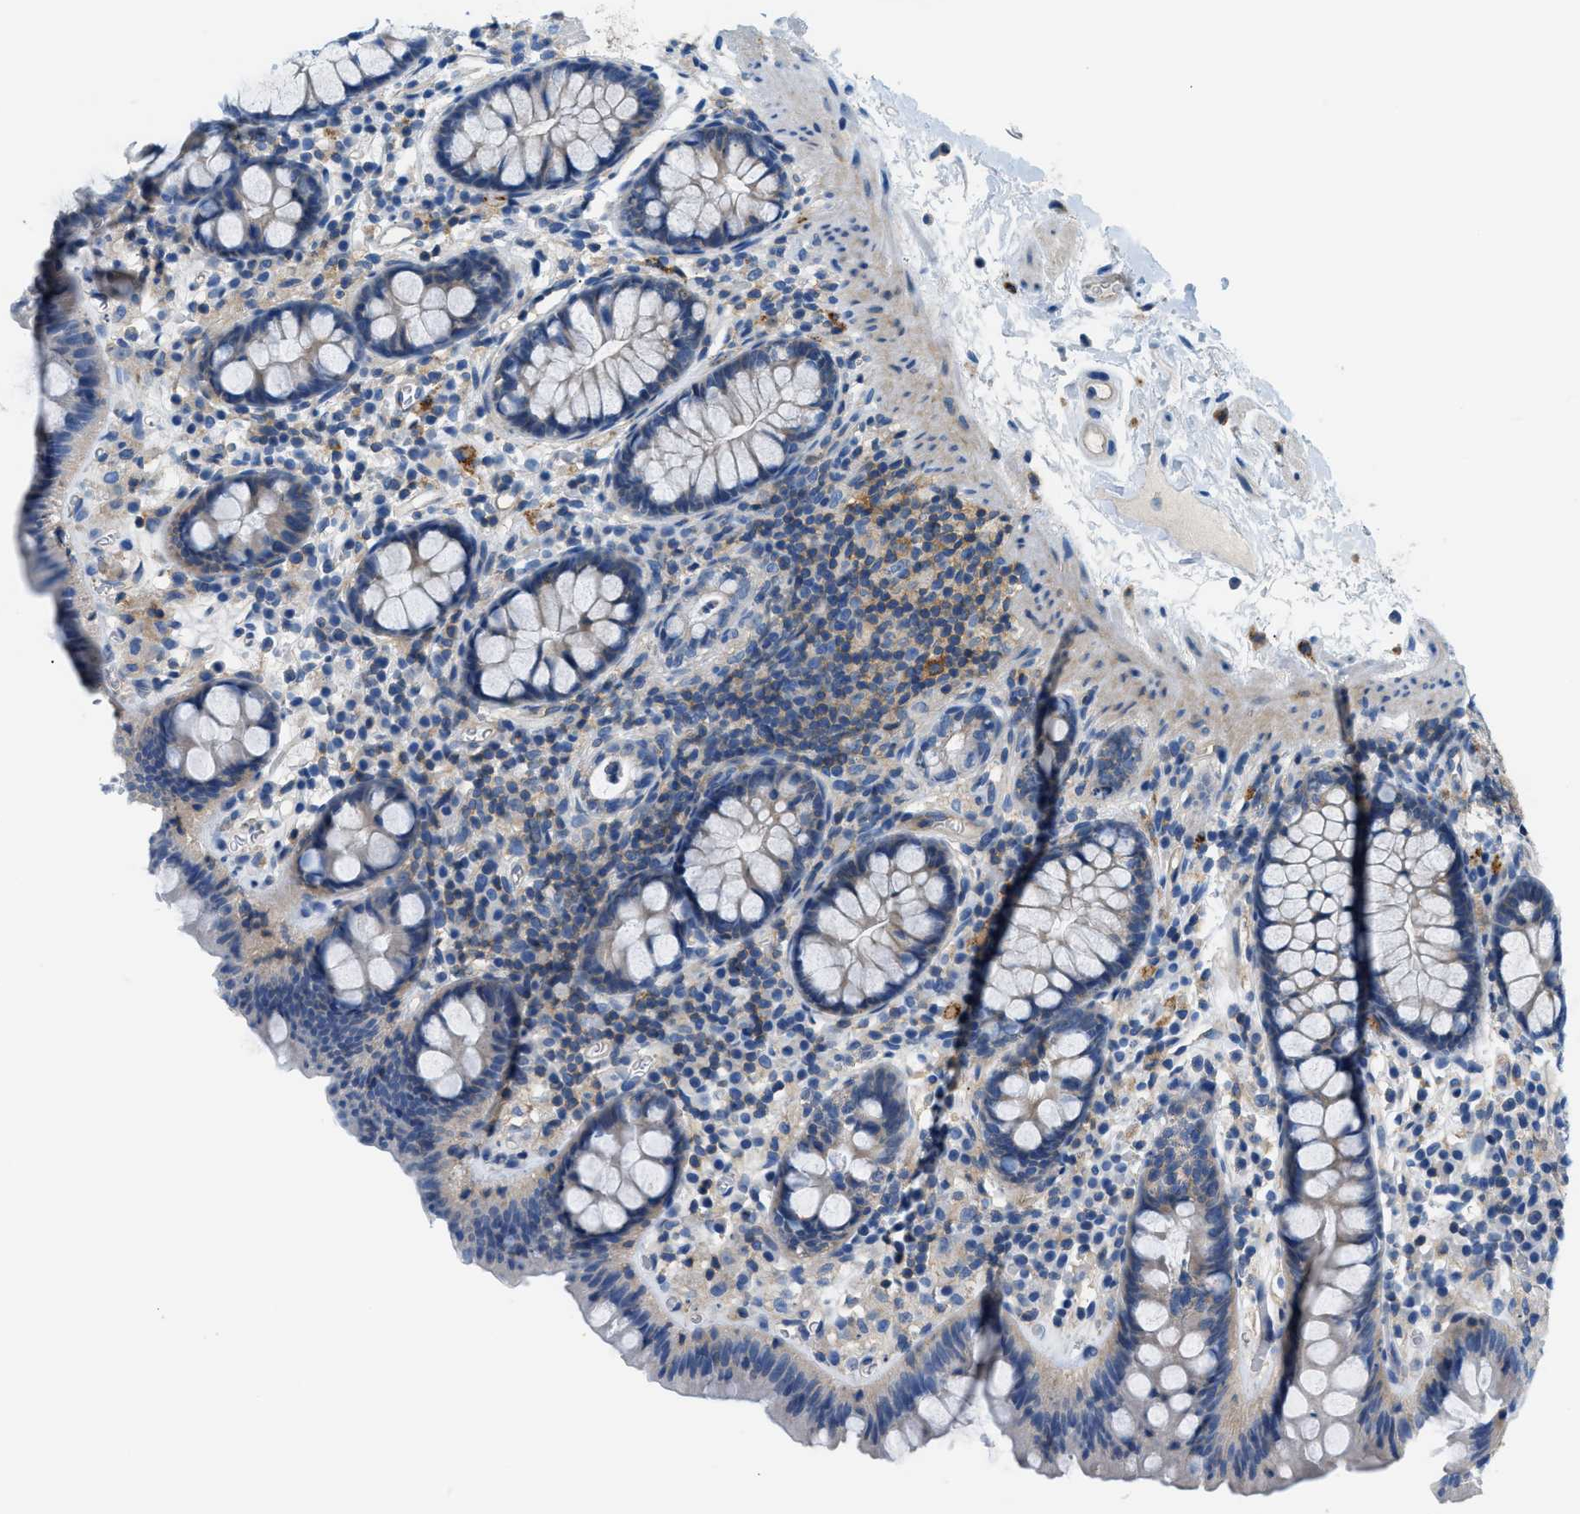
{"staining": {"intensity": "weak", "quantity": "25%-75%", "location": "cytoplasmic/membranous"}, "tissue": "colon", "cell_type": "Endothelial cells", "image_type": "normal", "snomed": [{"axis": "morphology", "description": "Normal tissue, NOS"}, {"axis": "topography", "description": "Colon"}], "caption": "A brown stain labels weak cytoplasmic/membranous staining of a protein in endothelial cells of benign human colon. The staining is performed using DAB (3,3'-diaminobenzidine) brown chromogen to label protein expression. The nuclei are counter-stained blue using hematoxylin.", "gene": "ORAI1", "patient": {"sex": "female", "age": 80}}